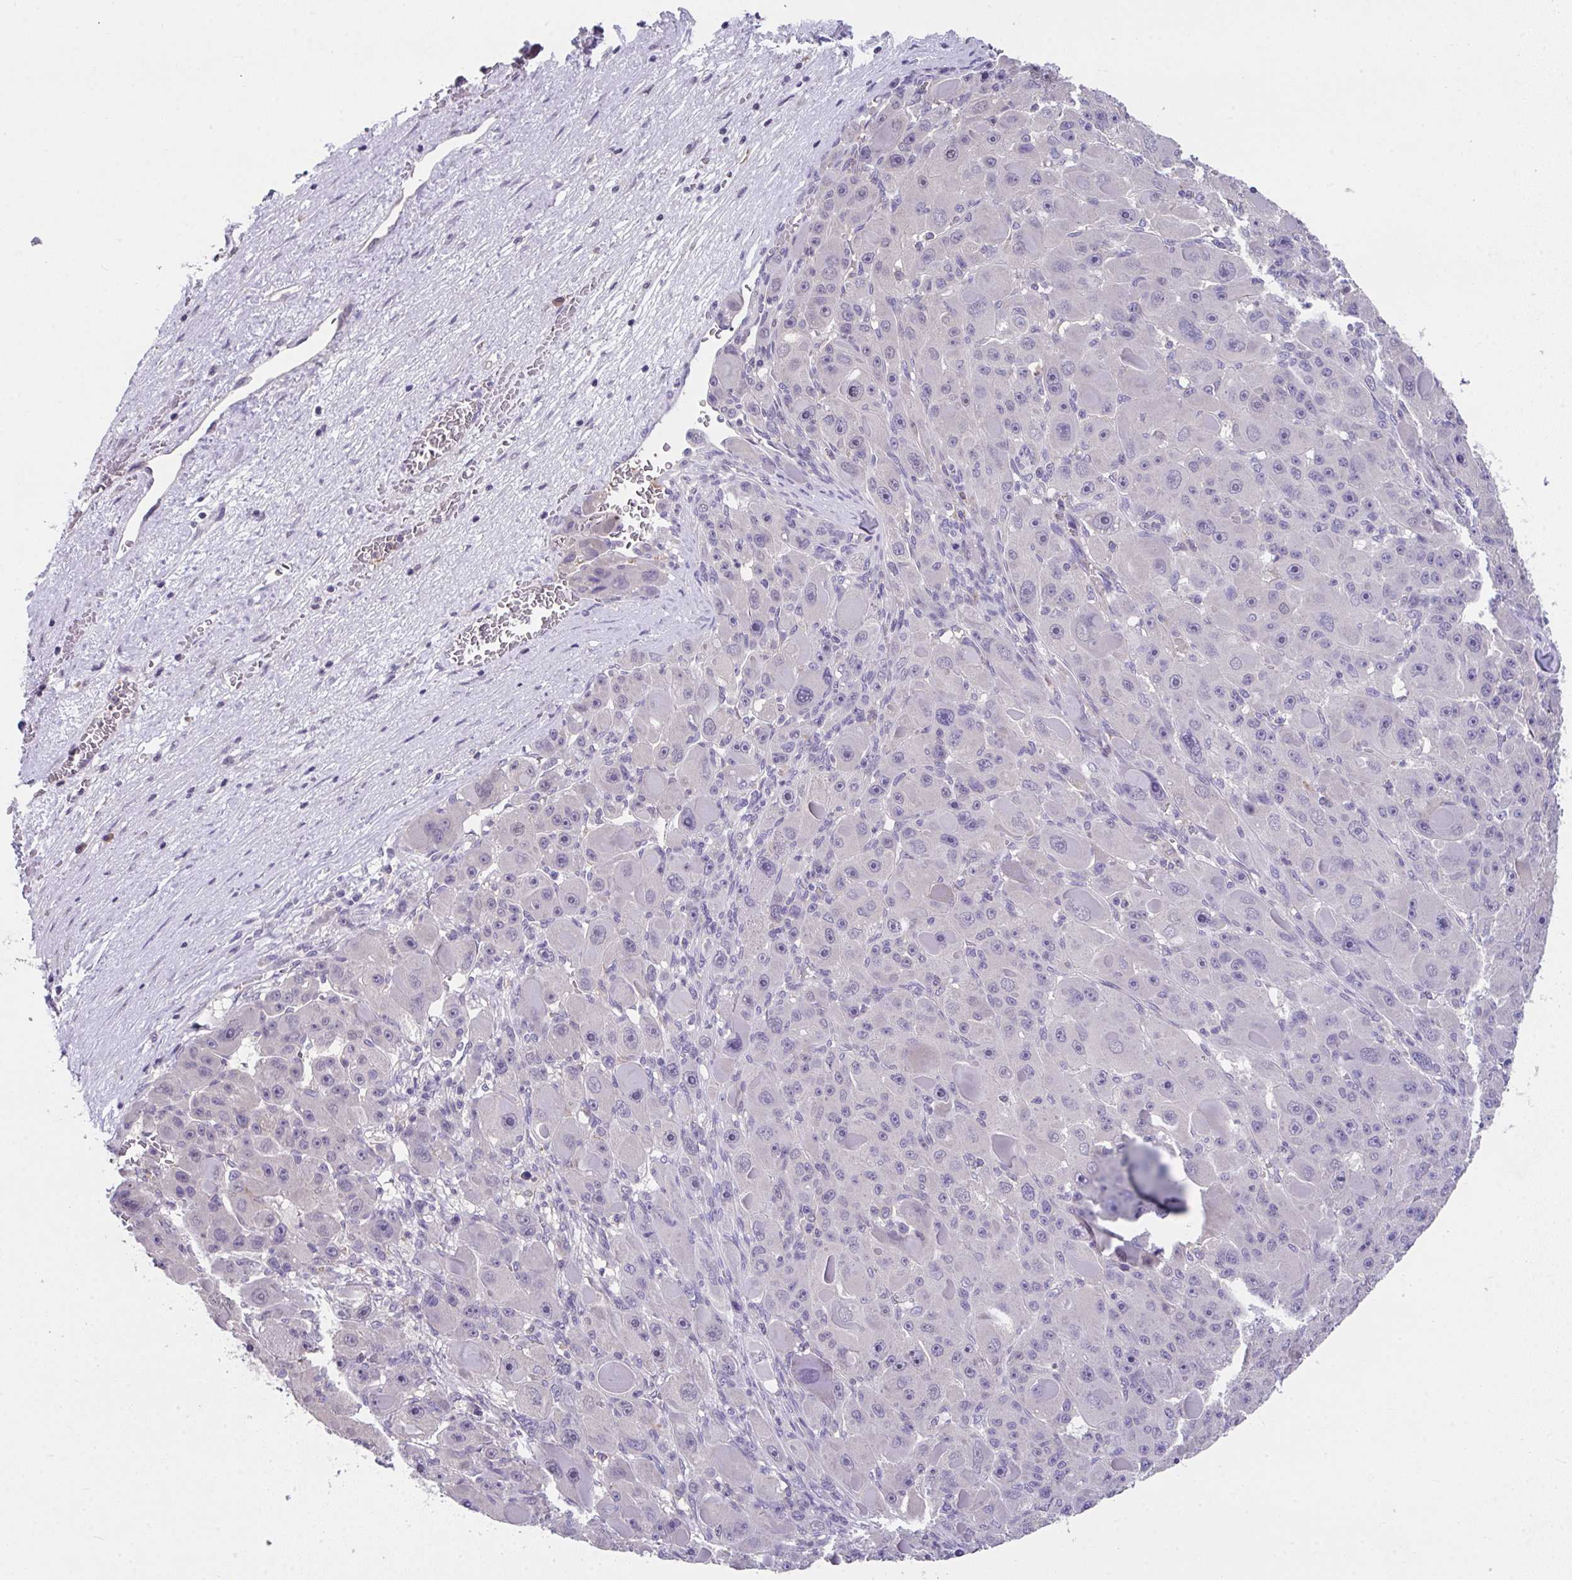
{"staining": {"intensity": "negative", "quantity": "none", "location": "none"}, "tissue": "liver cancer", "cell_type": "Tumor cells", "image_type": "cancer", "snomed": [{"axis": "morphology", "description": "Carcinoma, Hepatocellular, NOS"}, {"axis": "topography", "description": "Liver"}], "caption": "IHC photomicrograph of hepatocellular carcinoma (liver) stained for a protein (brown), which displays no staining in tumor cells. (DAB (3,3'-diaminobenzidine) immunohistochemistry with hematoxylin counter stain).", "gene": "GLTPD2", "patient": {"sex": "male", "age": 76}}